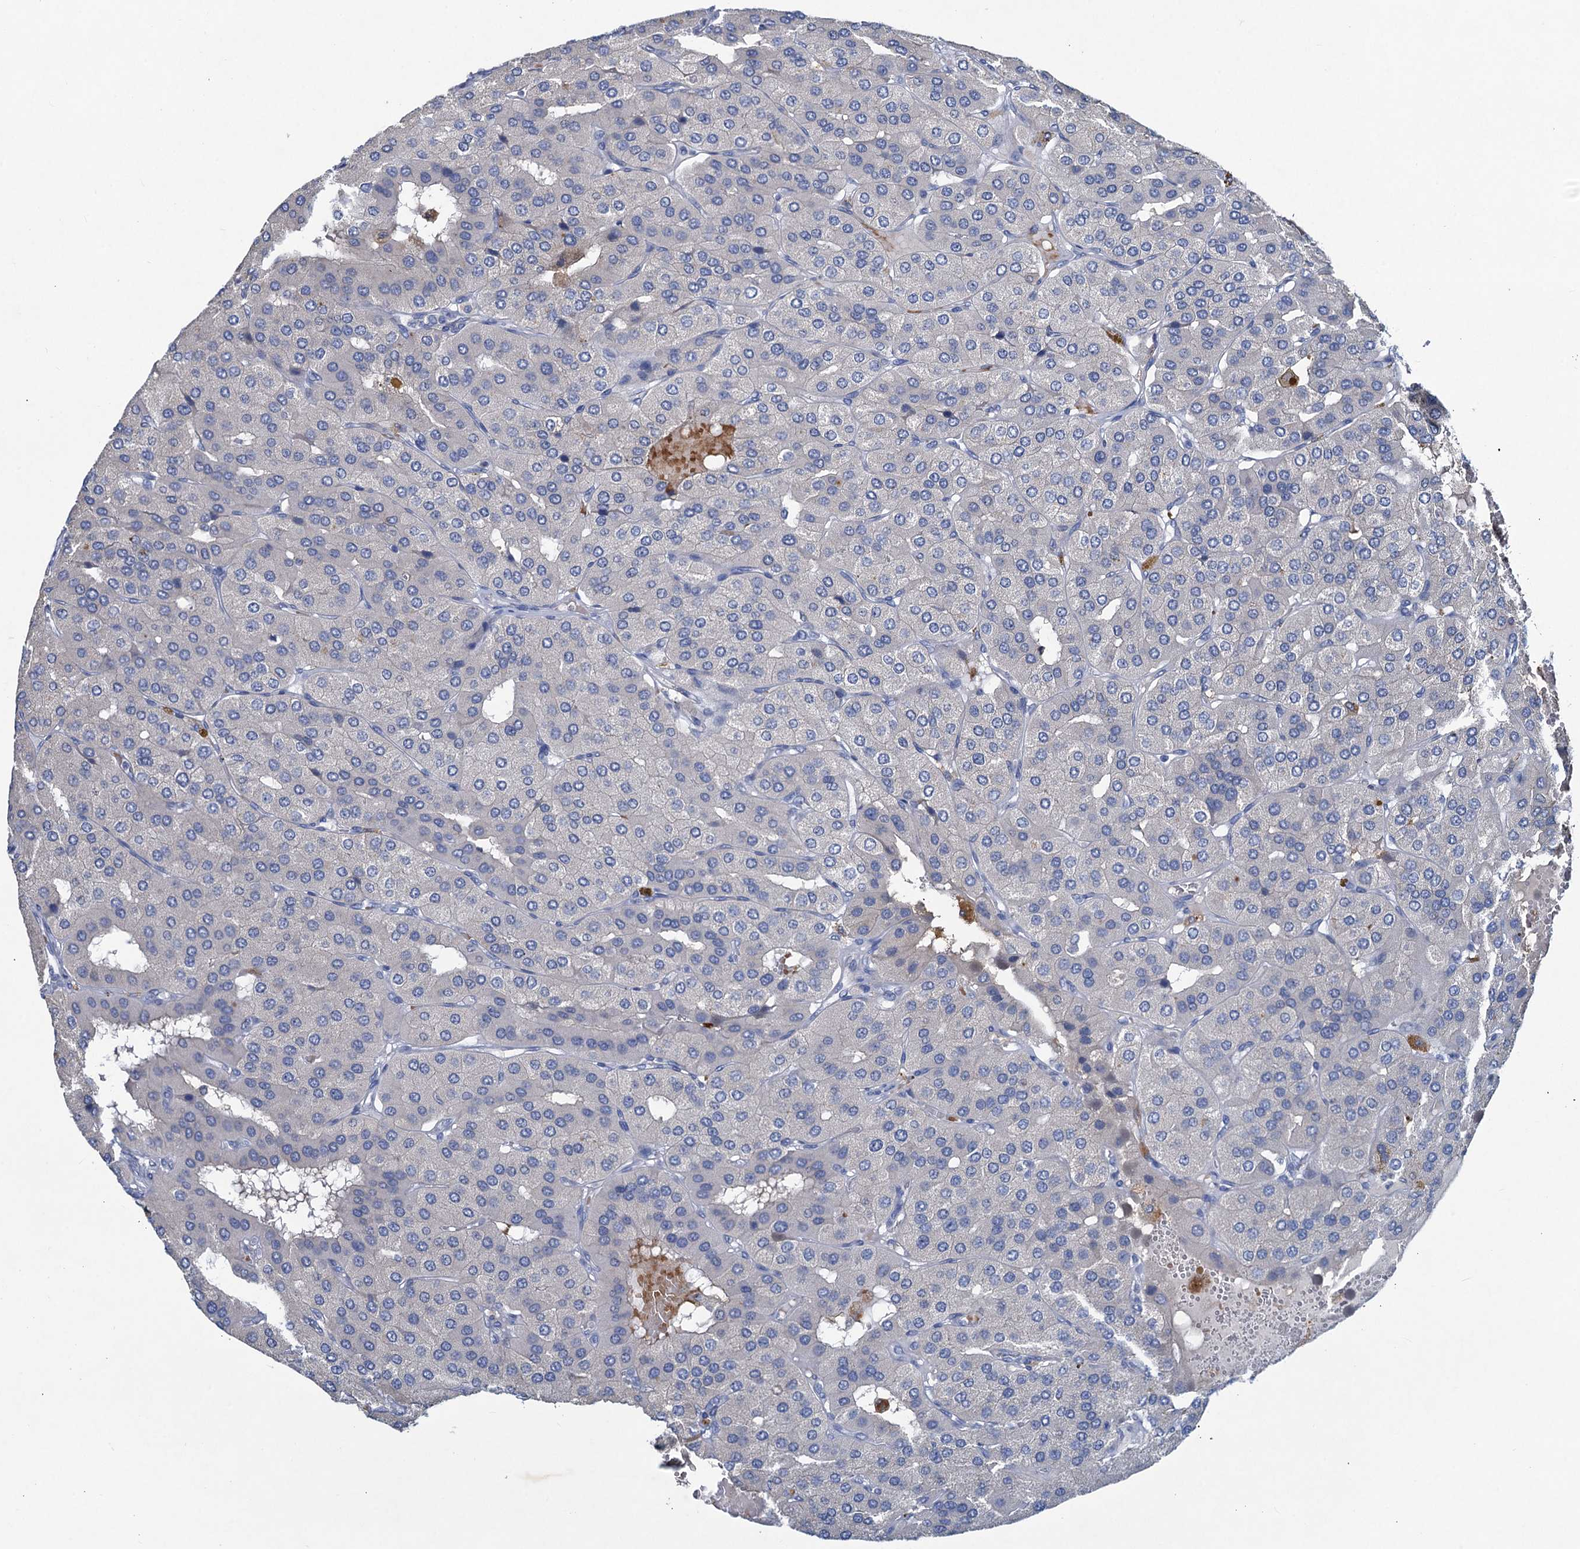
{"staining": {"intensity": "negative", "quantity": "none", "location": "none"}, "tissue": "parathyroid gland", "cell_type": "Glandular cells", "image_type": "normal", "snomed": [{"axis": "morphology", "description": "Normal tissue, NOS"}, {"axis": "morphology", "description": "Adenoma, NOS"}, {"axis": "topography", "description": "Parathyroid gland"}], "caption": "A micrograph of parathyroid gland stained for a protein reveals no brown staining in glandular cells. The staining is performed using DAB brown chromogen with nuclei counter-stained in using hematoxylin.", "gene": "RTKN2", "patient": {"sex": "female", "age": 86}}